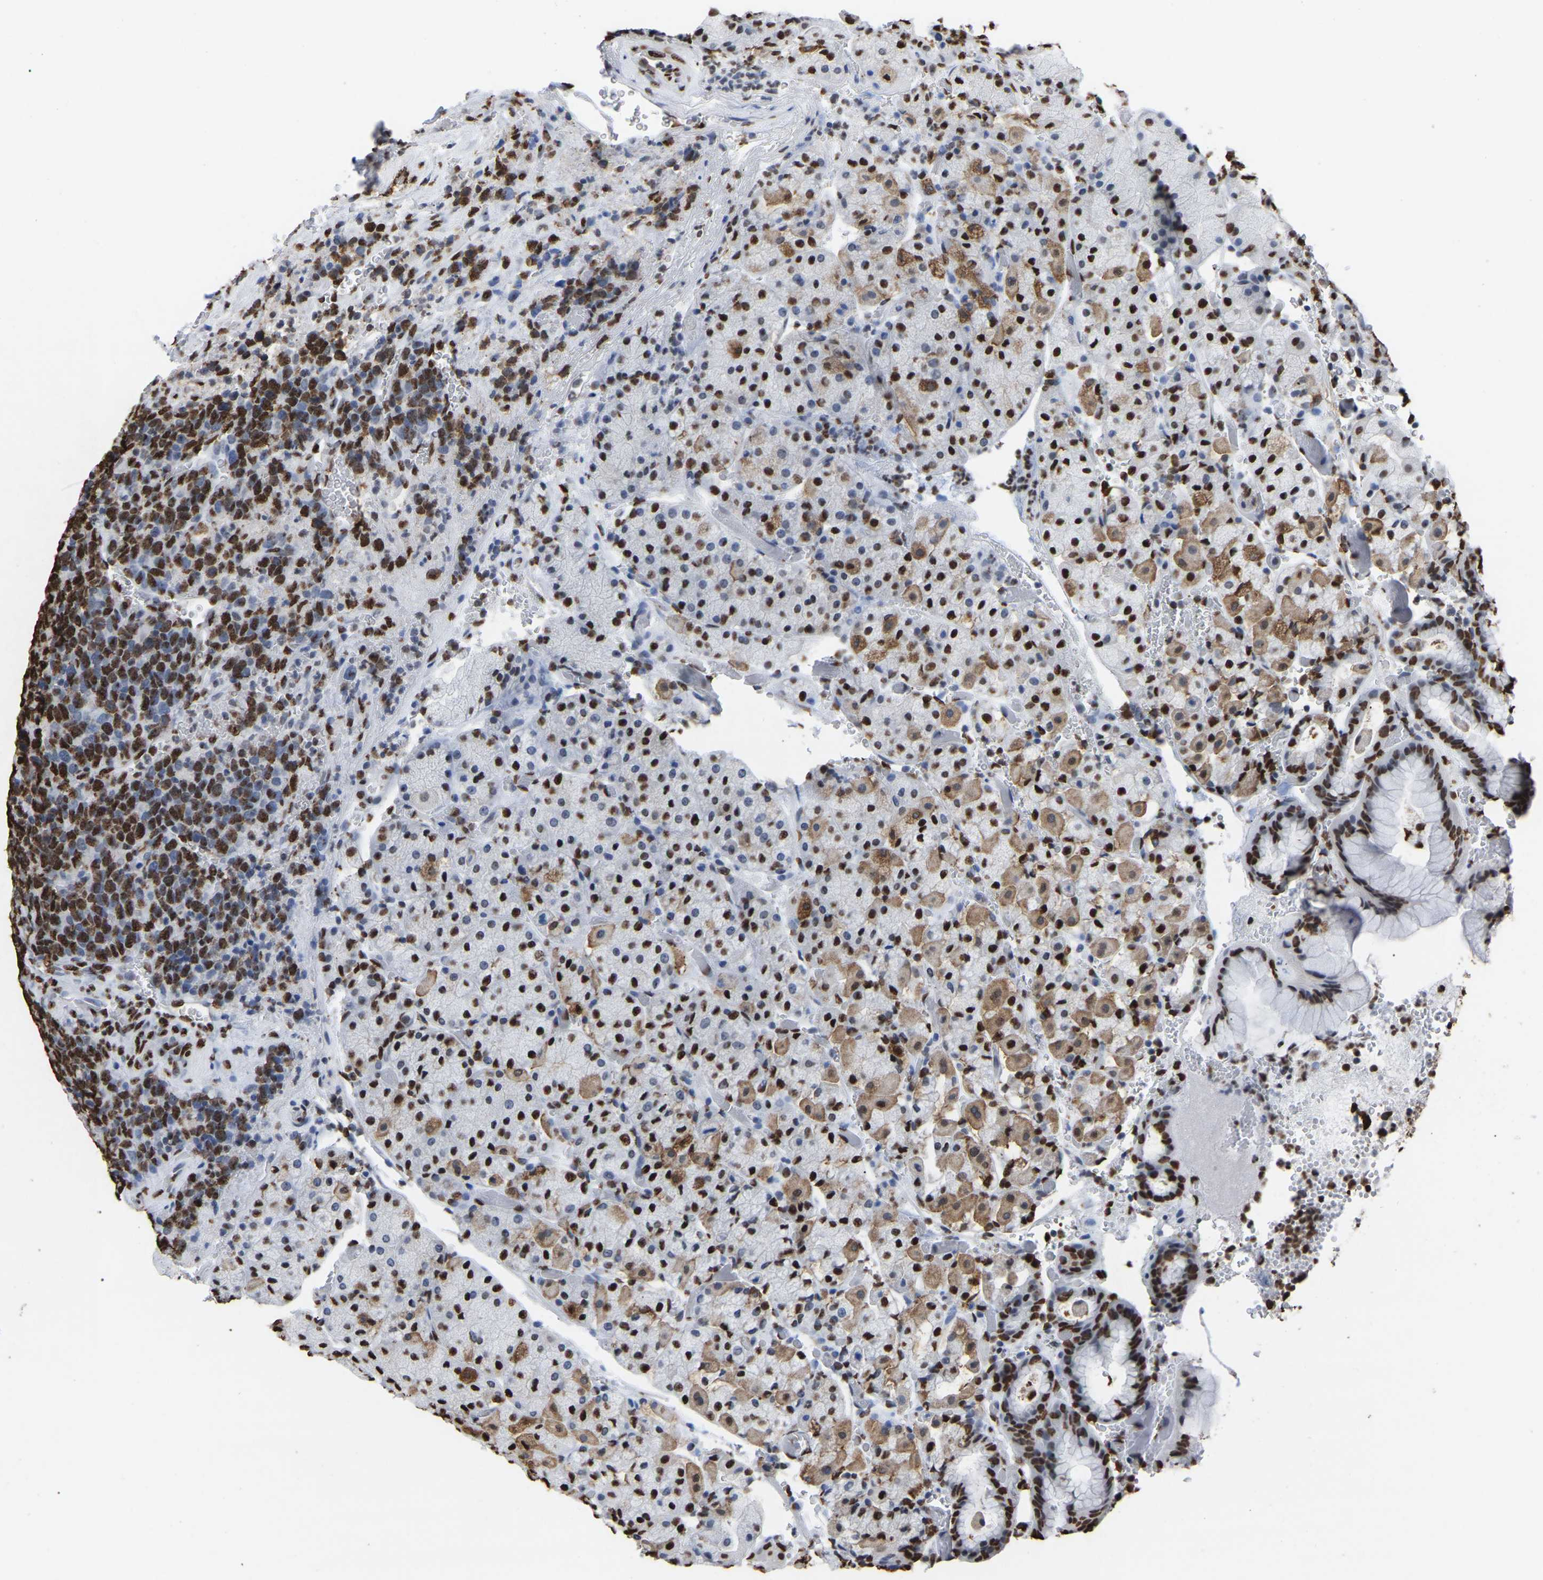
{"staining": {"intensity": "strong", "quantity": ">75%", "location": "nuclear"}, "tissue": "stomach", "cell_type": "Glandular cells", "image_type": "normal", "snomed": [{"axis": "morphology", "description": "Normal tissue, NOS"}, {"axis": "morphology", "description": "Carcinoid, malignant, NOS"}, {"axis": "topography", "description": "Stomach, upper"}], "caption": "This micrograph shows benign stomach stained with IHC to label a protein in brown. The nuclear of glandular cells show strong positivity for the protein. Nuclei are counter-stained blue.", "gene": "RBL2", "patient": {"sex": "male", "age": 39}}